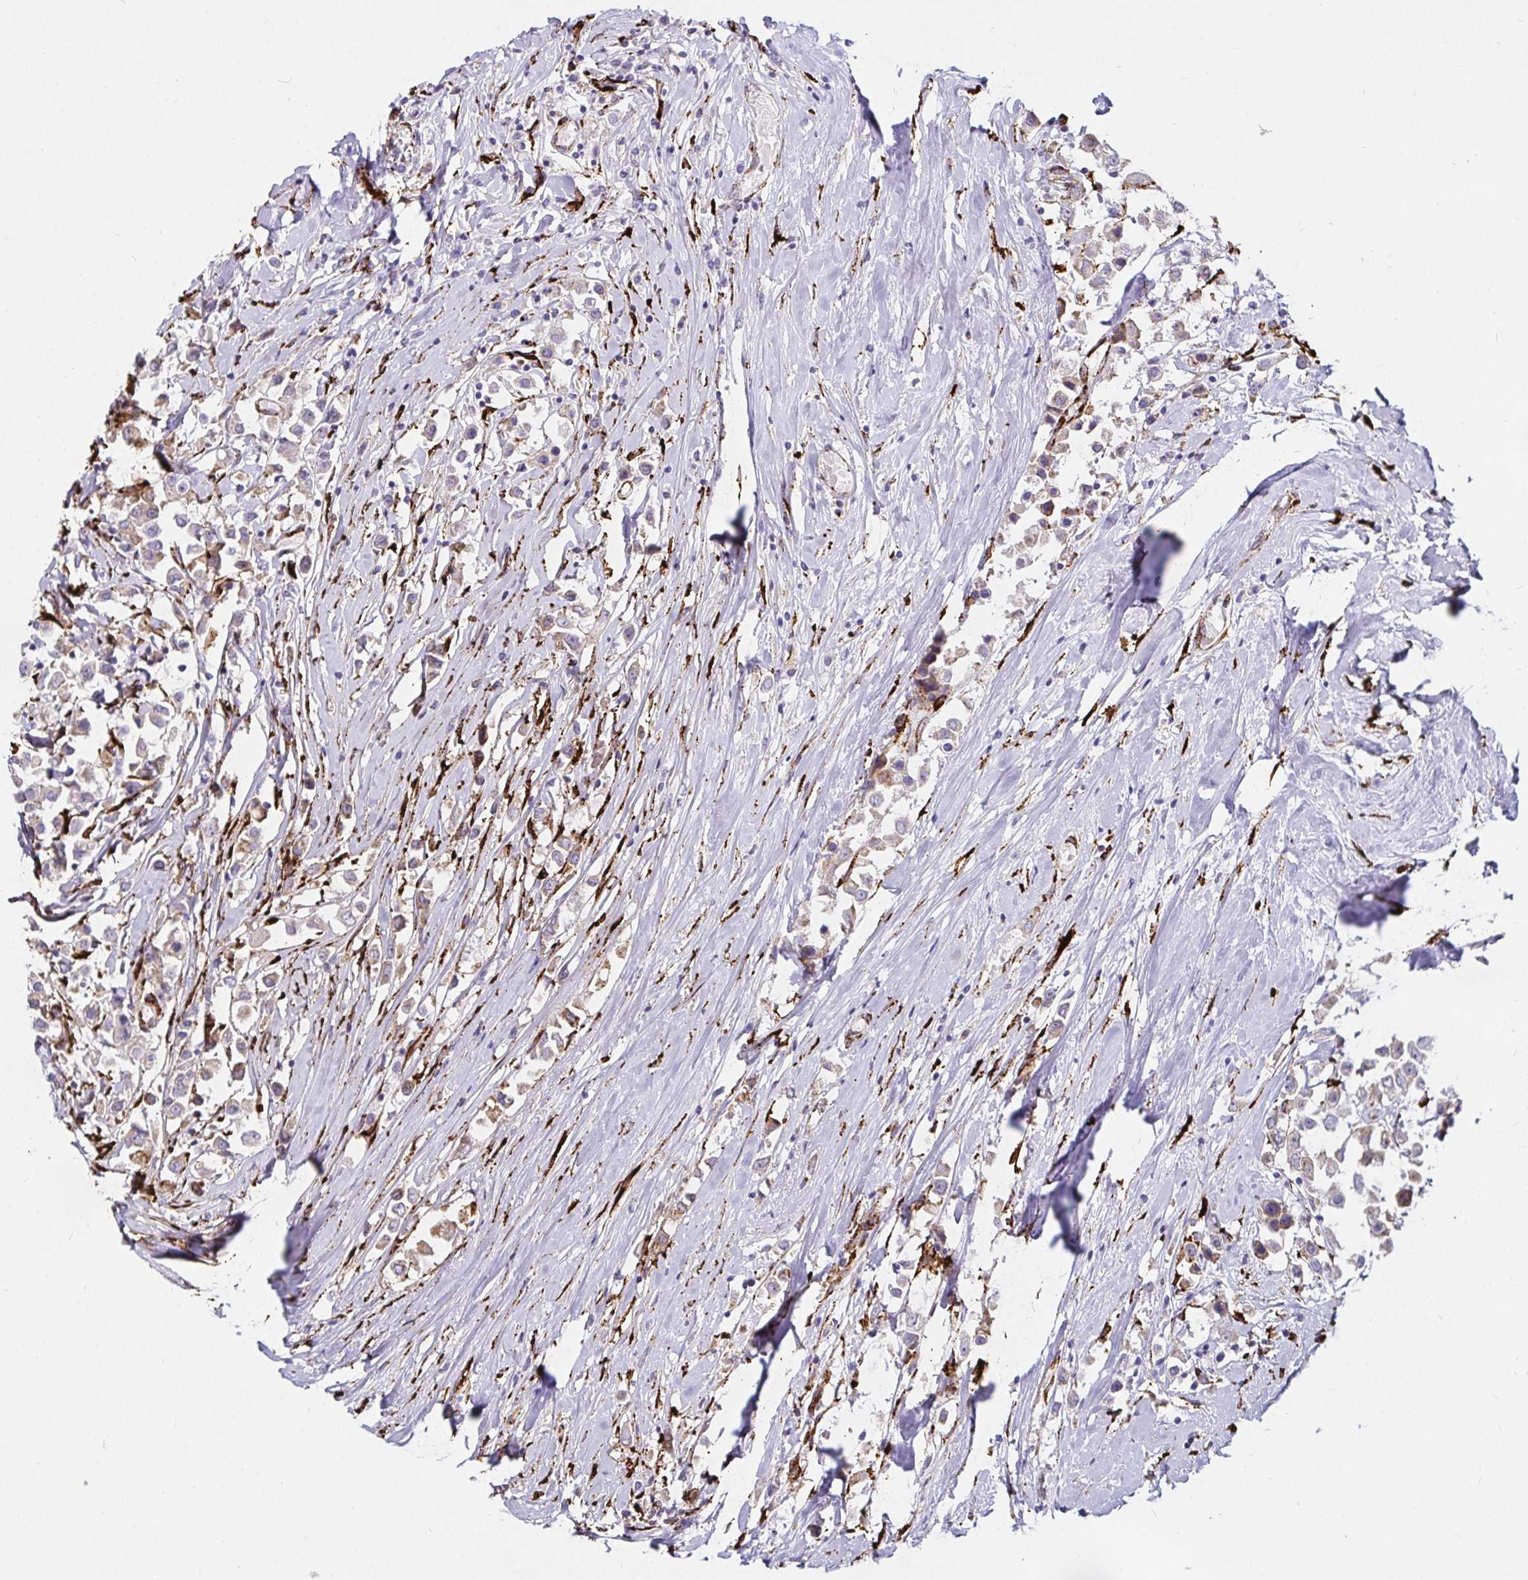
{"staining": {"intensity": "moderate", "quantity": "25%-75%", "location": "cytoplasmic/membranous"}, "tissue": "breast cancer", "cell_type": "Tumor cells", "image_type": "cancer", "snomed": [{"axis": "morphology", "description": "Duct carcinoma"}, {"axis": "topography", "description": "Breast"}], "caption": "Human invasive ductal carcinoma (breast) stained with a protein marker reveals moderate staining in tumor cells.", "gene": "P4HA2", "patient": {"sex": "female", "age": 61}}